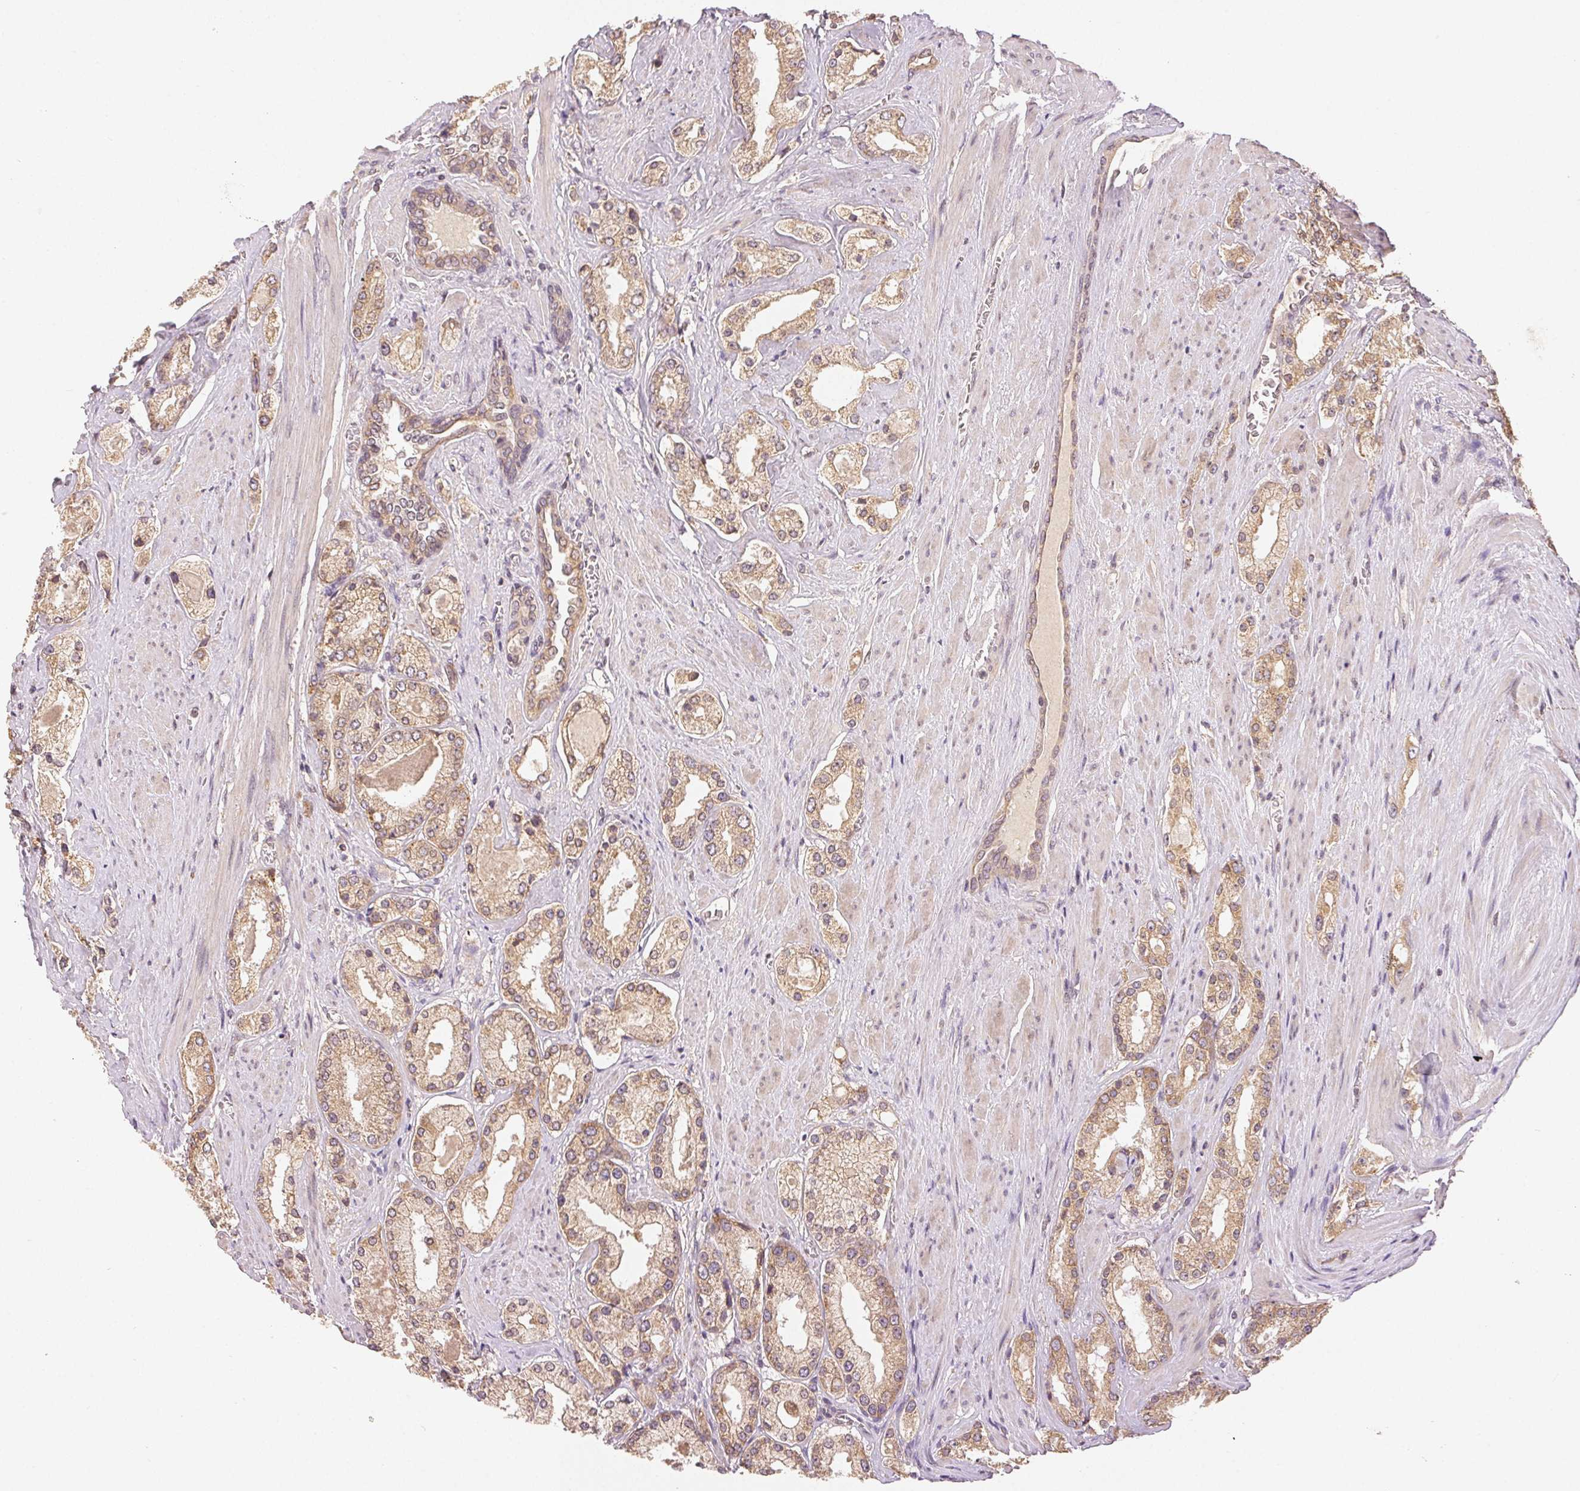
{"staining": {"intensity": "weak", "quantity": ">75%", "location": "cytoplasmic/membranous"}, "tissue": "prostate cancer", "cell_type": "Tumor cells", "image_type": "cancer", "snomed": [{"axis": "morphology", "description": "Adenocarcinoma, High grade"}, {"axis": "topography", "description": "Prostate"}], "caption": "IHC (DAB (3,3'-diaminobenzidine)) staining of adenocarcinoma (high-grade) (prostate) displays weak cytoplasmic/membranous protein staining in about >75% of tumor cells. The staining is performed using DAB (3,3'-diaminobenzidine) brown chromogen to label protein expression. The nuclei are counter-stained blue using hematoxylin.", "gene": "SEZ6L2", "patient": {"sex": "male", "age": 67}}